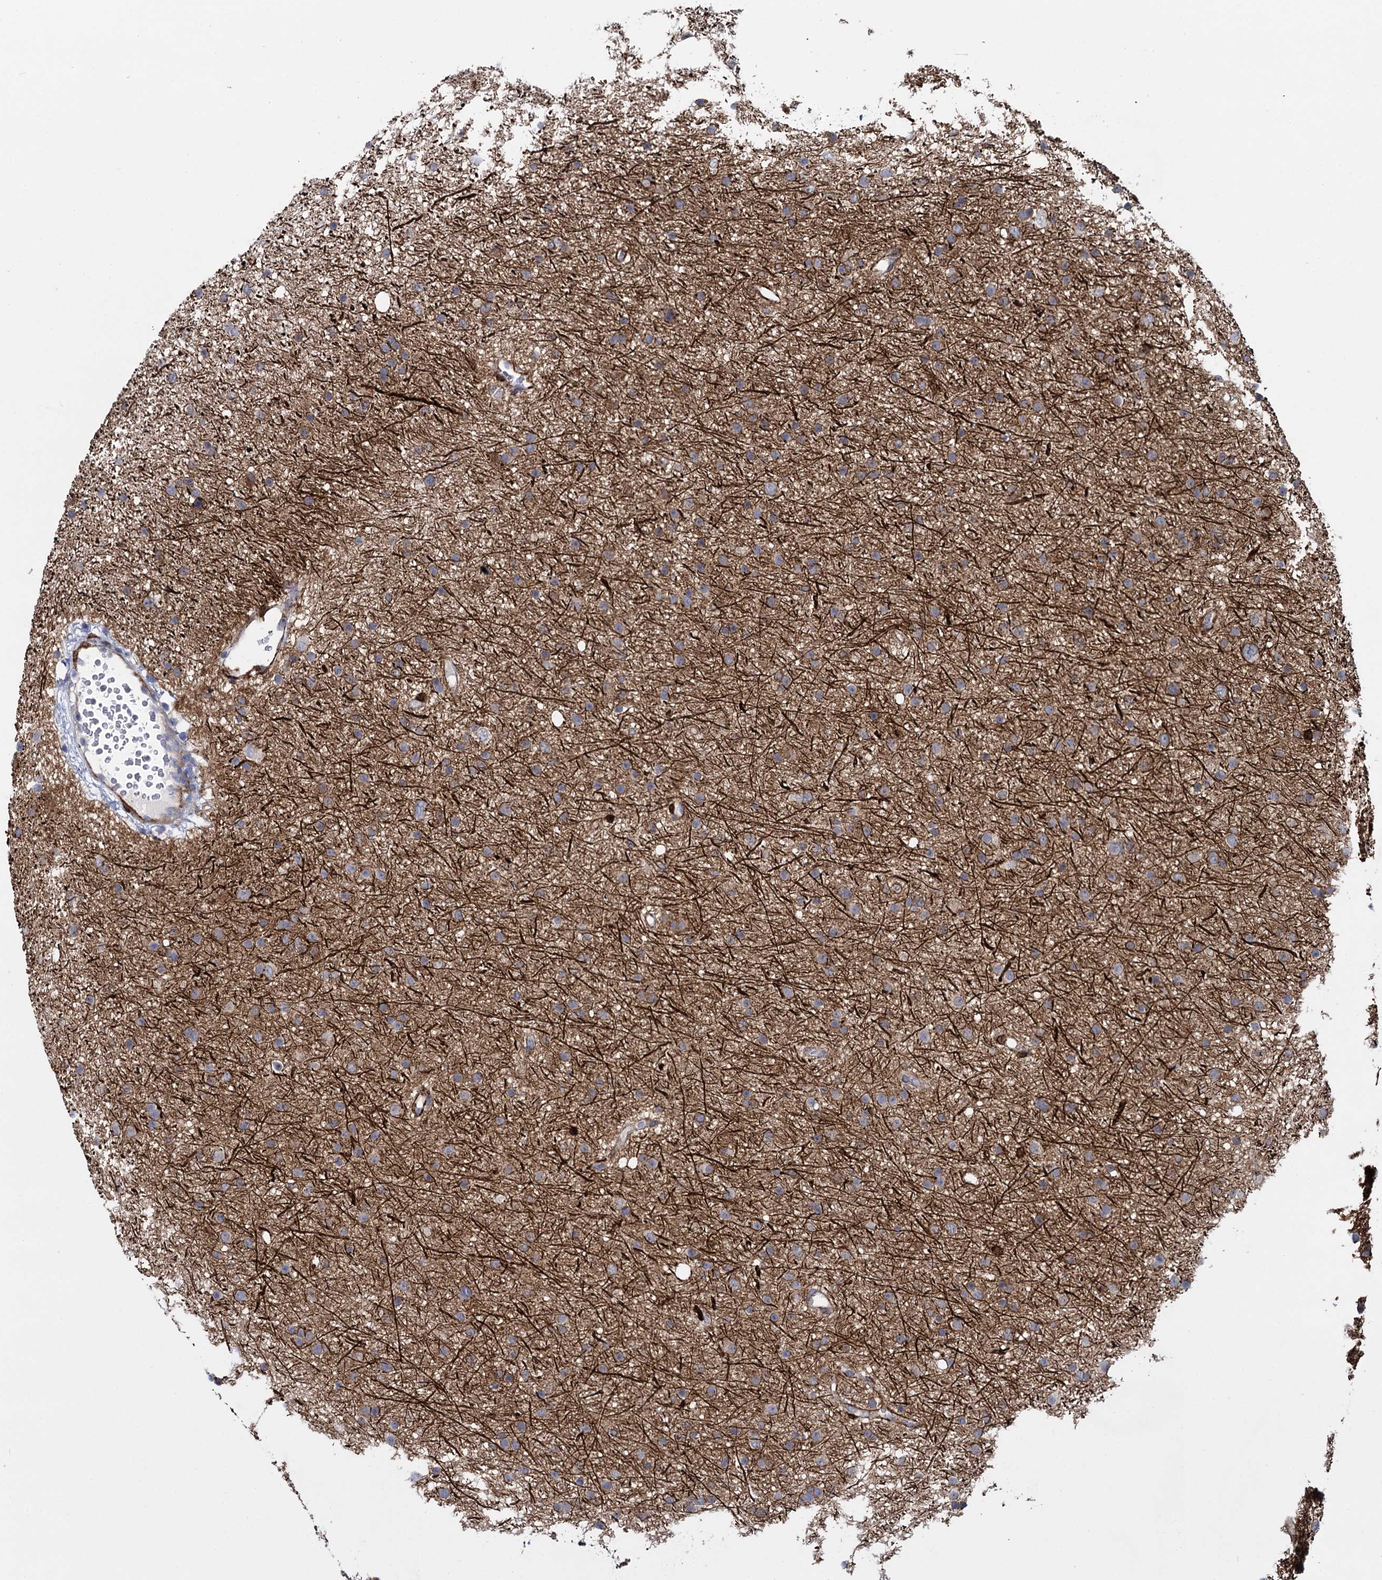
{"staining": {"intensity": "weak", "quantity": ">75%", "location": "cytoplasmic/membranous"}, "tissue": "glioma", "cell_type": "Tumor cells", "image_type": "cancer", "snomed": [{"axis": "morphology", "description": "Glioma, malignant, Low grade"}, {"axis": "topography", "description": "Cerebral cortex"}], "caption": "Tumor cells display weak cytoplasmic/membranous staining in approximately >75% of cells in glioma. (IHC, brightfield microscopy, high magnification).", "gene": "SNCG", "patient": {"sex": "female", "age": 39}}